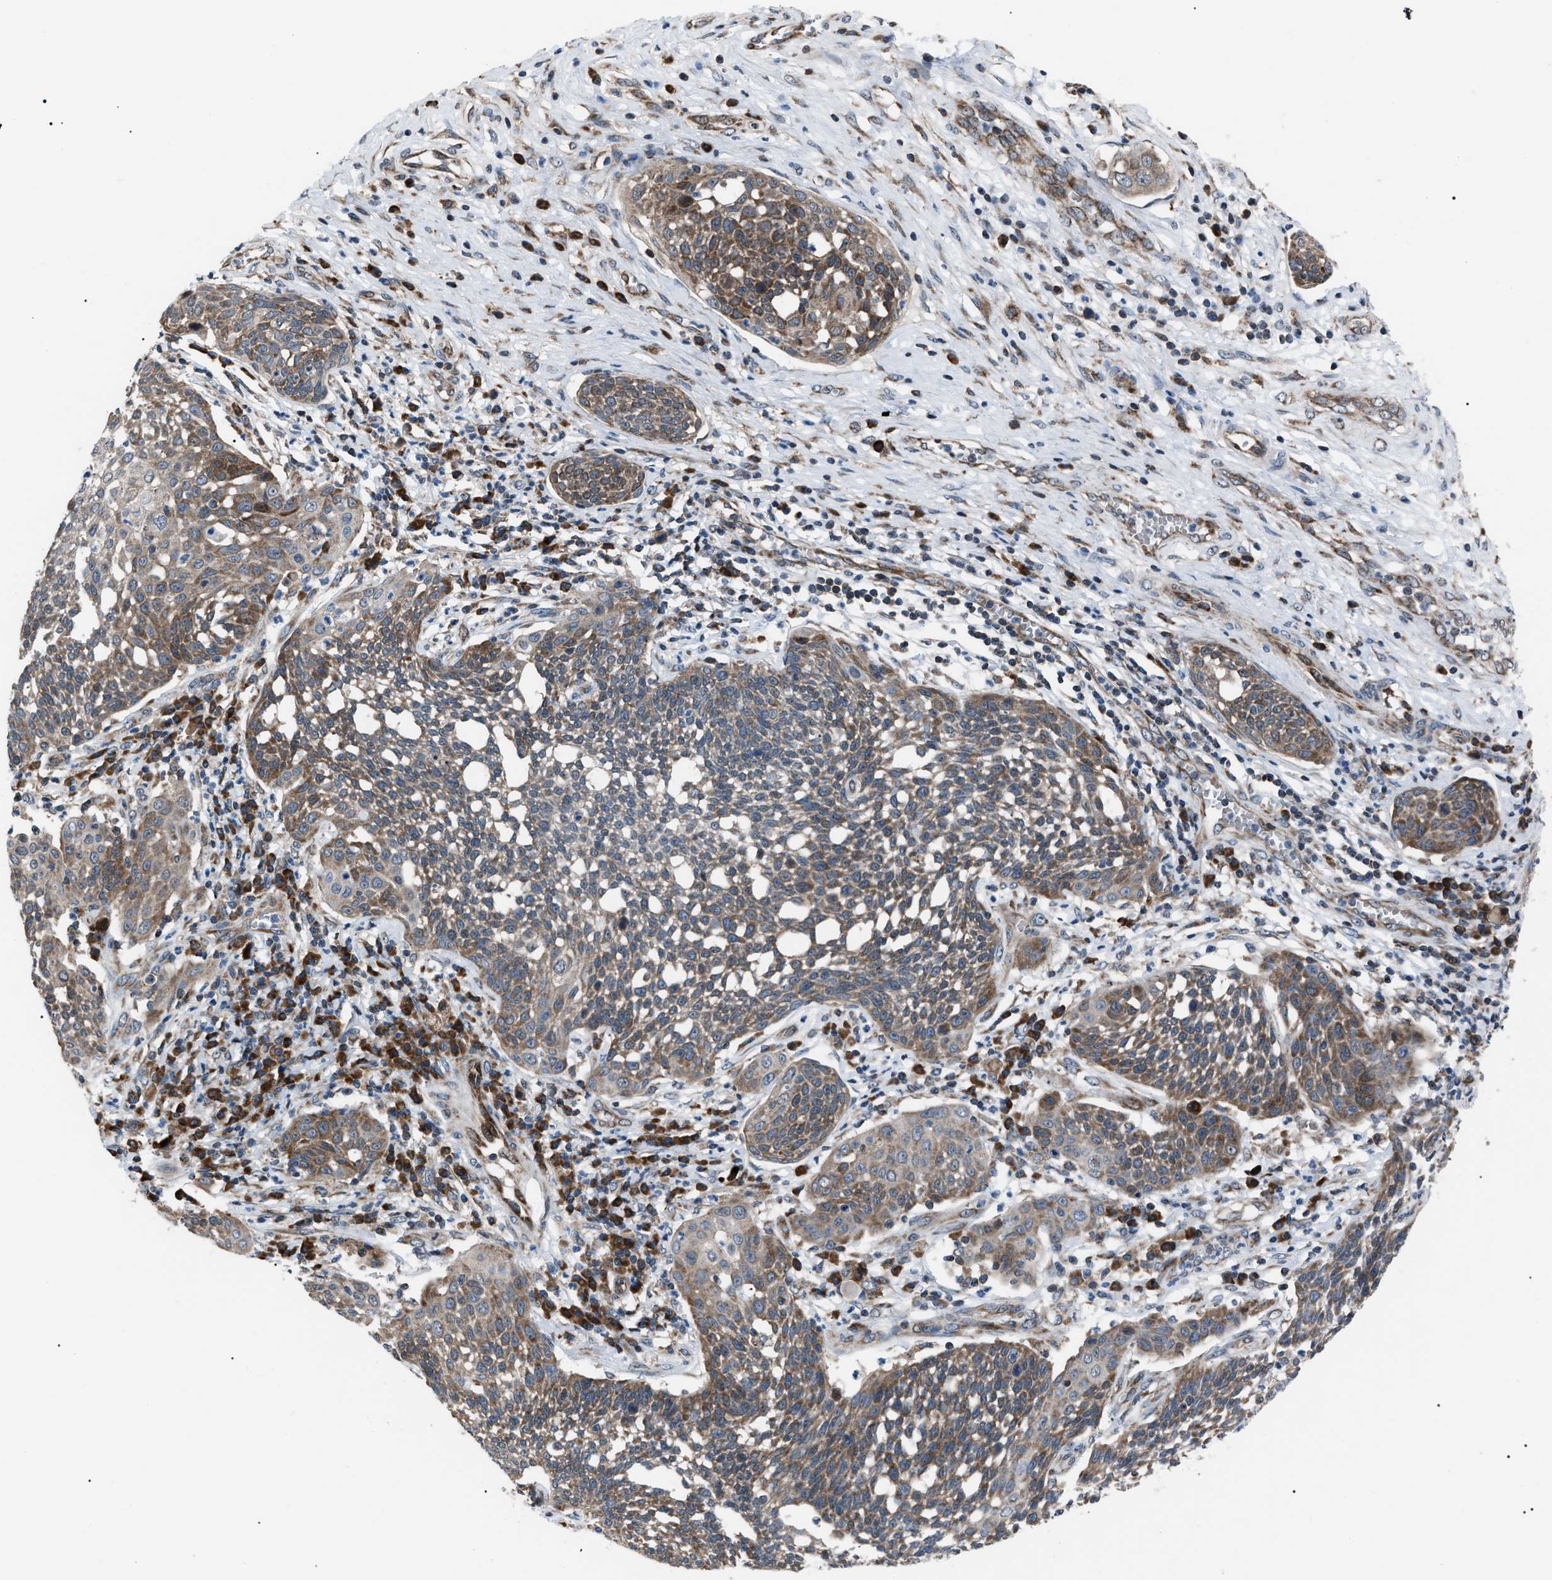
{"staining": {"intensity": "moderate", "quantity": ">75%", "location": "cytoplasmic/membranous"}, "tissue": "cervical cancer", "cell_type": "Tumor cells", "image_type": "cancer", "snomed": [{"axis": "morphology", "description": "Squamous cell carcinoma, NOS"}, {"axis": "topography", "description": "Cervix"}], "caption": "A brown stain highlights moderate cytoplasmic/membranous expression of a protein in human squamous cell carcinoma (cervical) tumor cells.", "gene": "AGO2", "patient": {"sex": "female", "age": 34}}